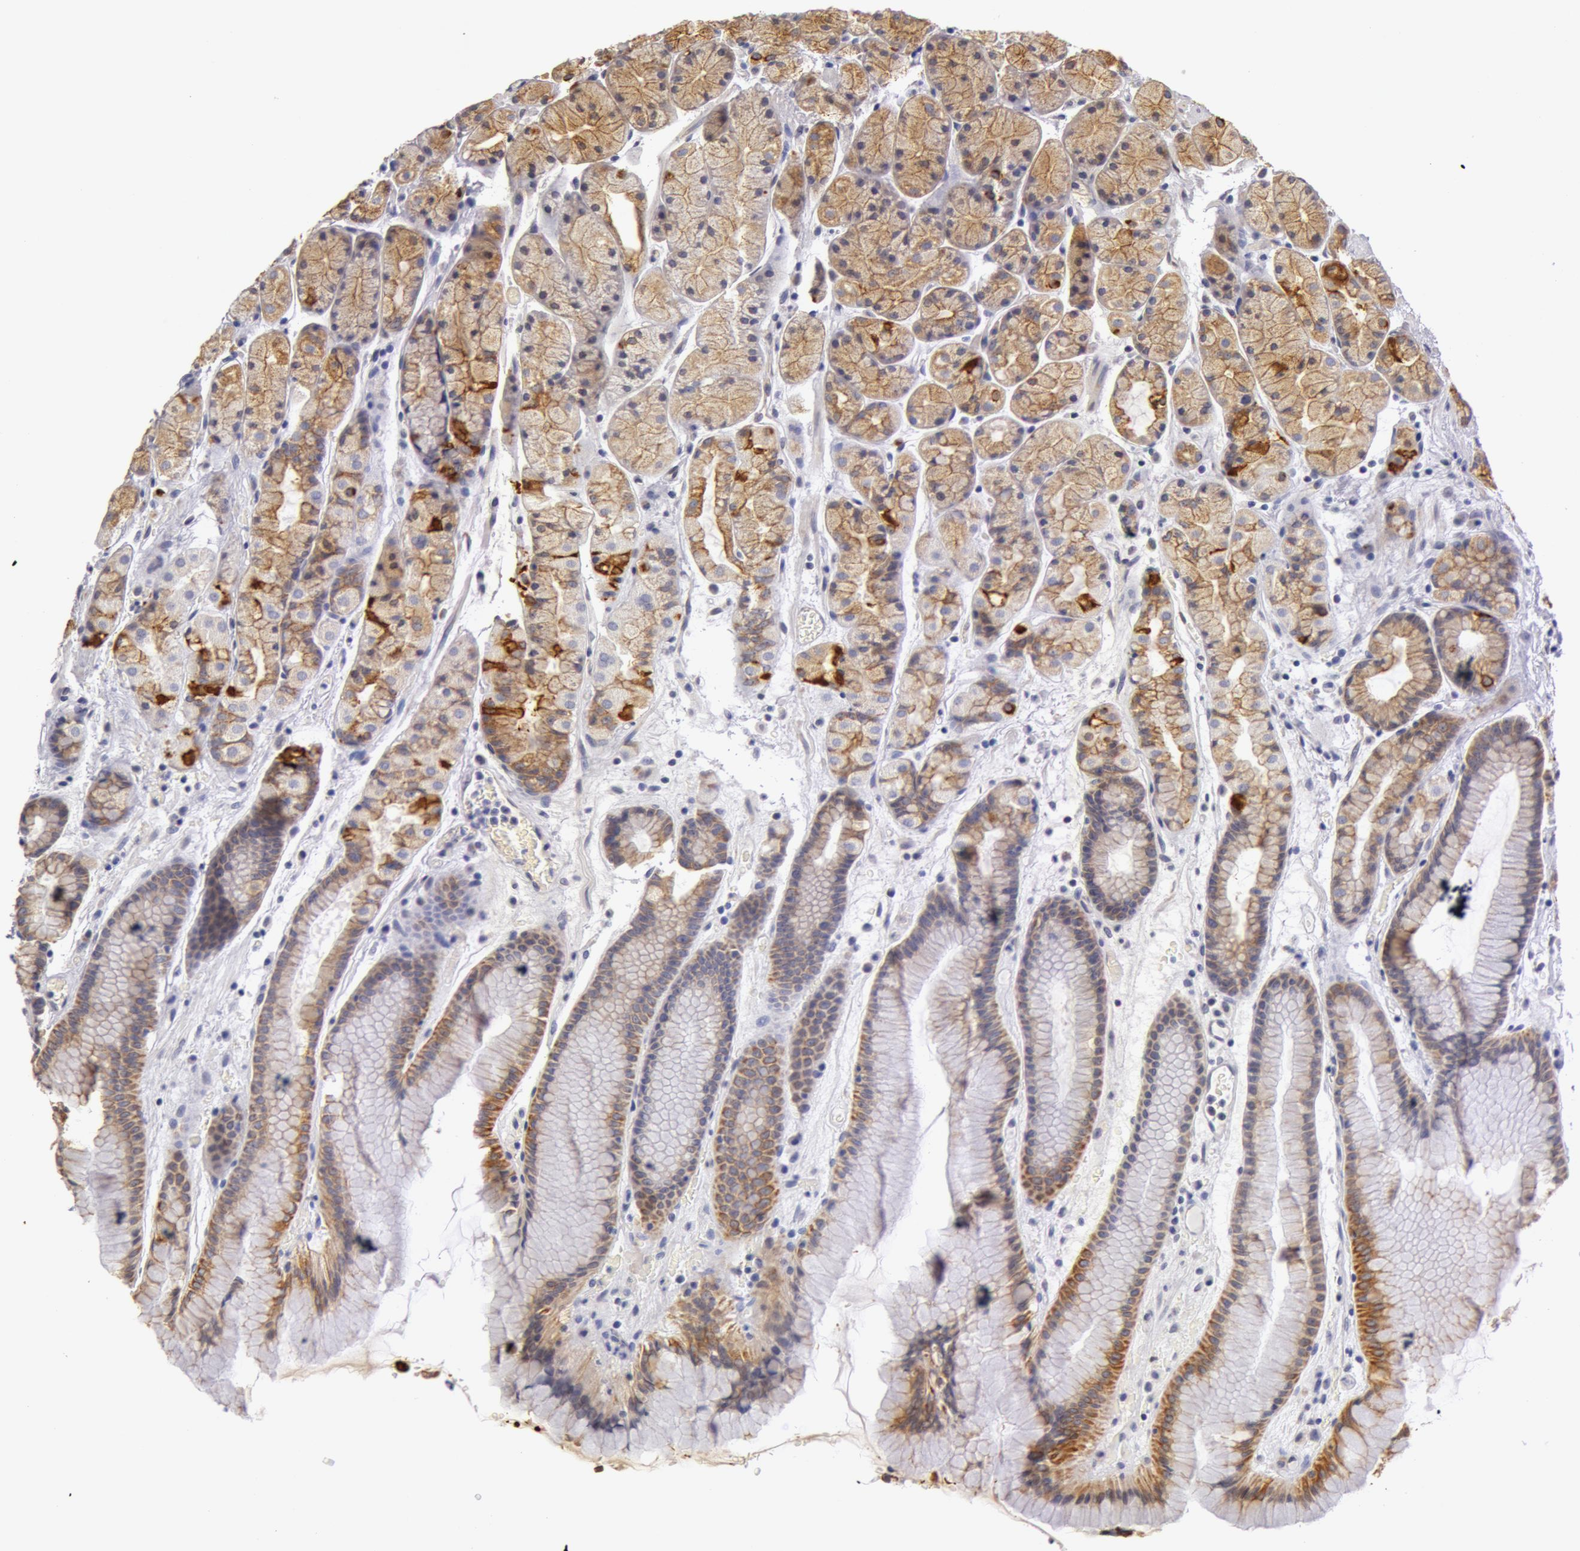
{"staining": {"intensity": "moderate", "quantity": ">75%", "location": "cytoplasmic/membranous"}, "tissue": "stomach", "cell_type": "Glandular cells", "image_type": "normal", "snomed": [{"axis": "morphology", "description": "Normal tissue, NOS"}, {"axis": "topography", "description": "Stomach, upper"}], "caption": "Glandular cells display medium levels of moderate cytoplasmic/membranous expression in approximately >75% of cells in unremarkable human stomach. (Brightfield microscopy of DAB IHC at high magnification).", "gene": "KRT18", "patient": {"sex": "male", "age": 72}}